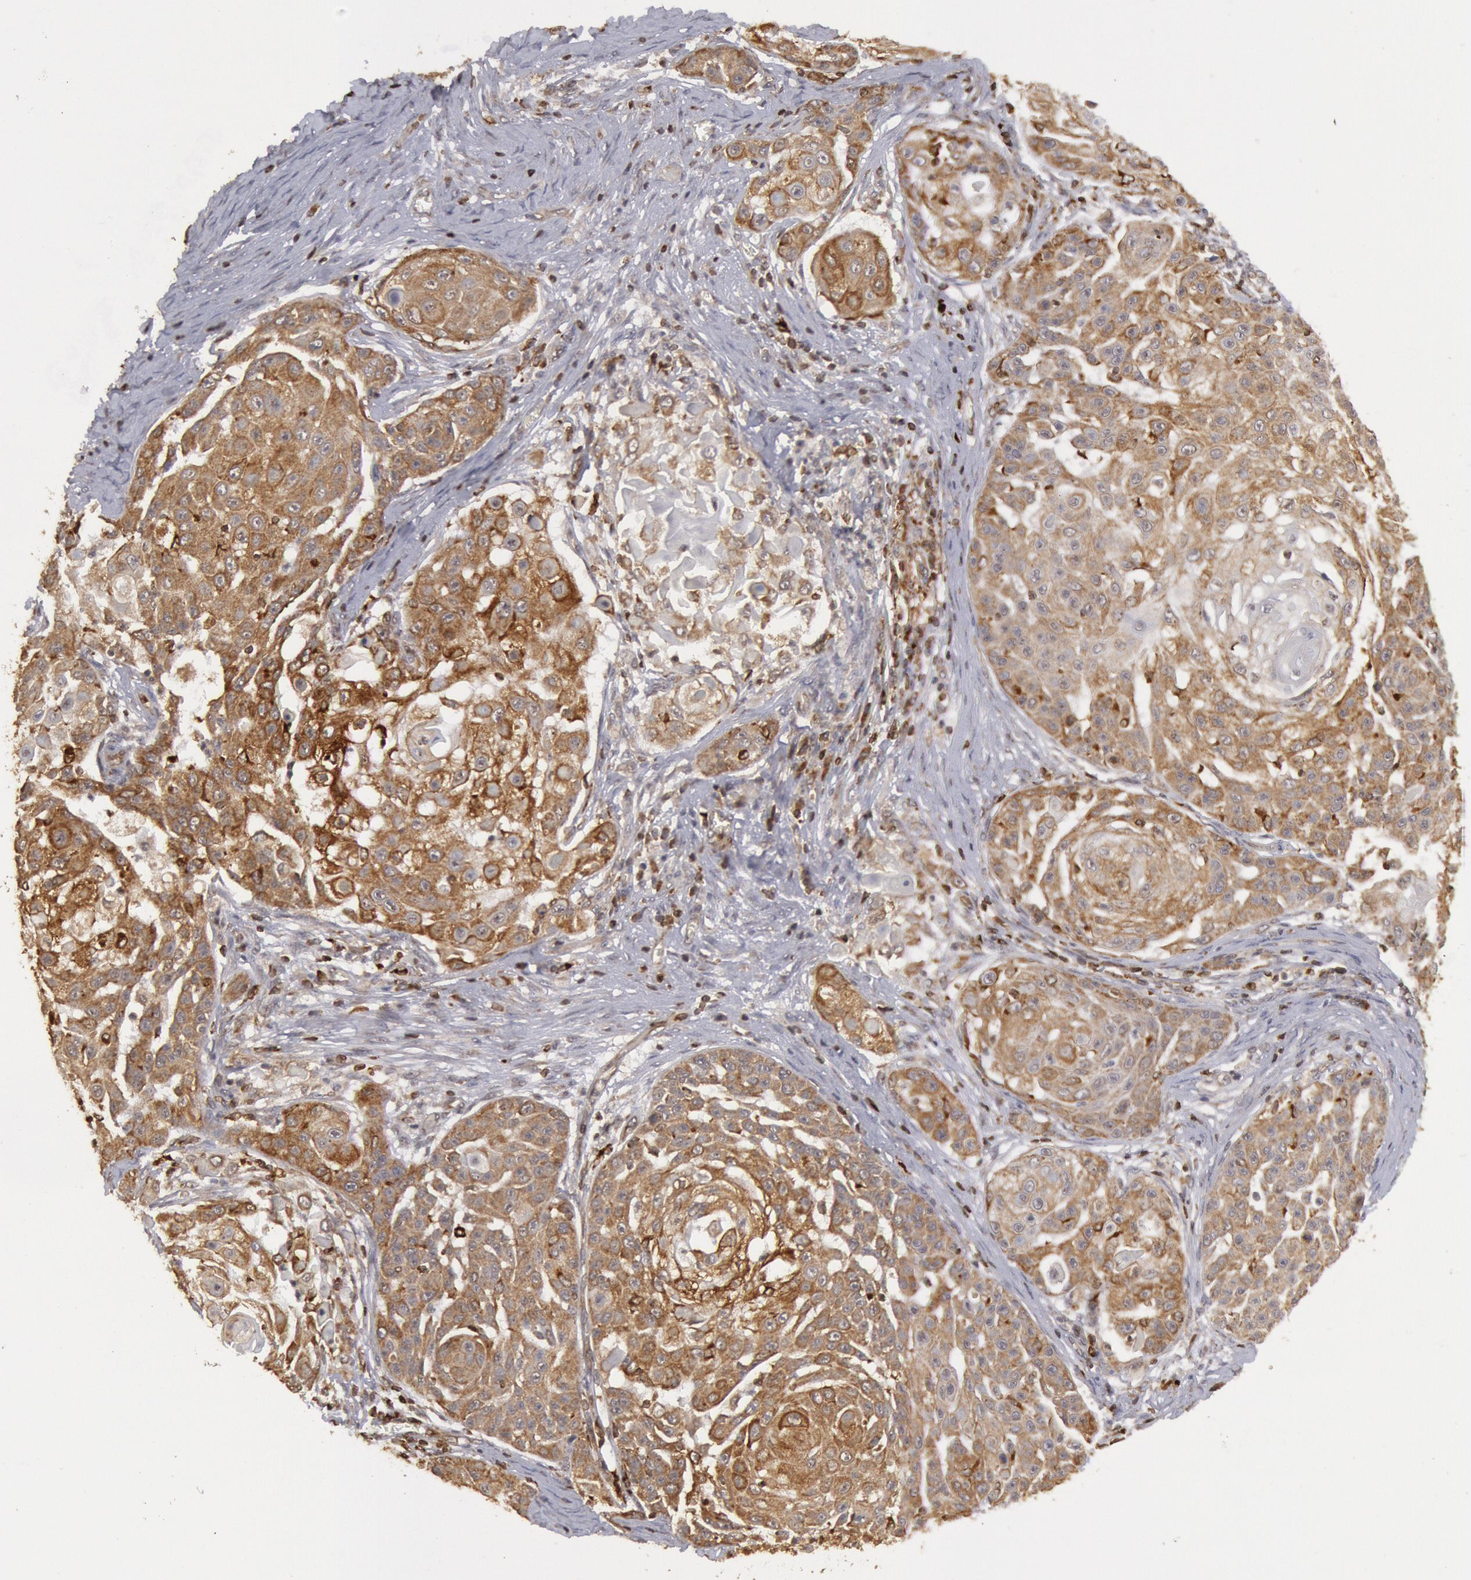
{"staining": {"intensity": "weak", "quantity": ">75%", "location": "cytoplasmic/membranous"}, "tissue": "skin cancer", "cell_type": "Tumor cells", "image_type": "cancer", "snomed": [{"axis": "morphology", "description": "Squamous cell carcinoma, NOS"}, {"axis": "topography", "description": "Skin"}], "caption": "About >75% of tumor cells in human skin cancer display weak cytoplasmic/membranous protein staining as visualized by brown immunohistochemical staining.", "gene": "TAP2", "patient": {"sex": "female", "age": 57}}